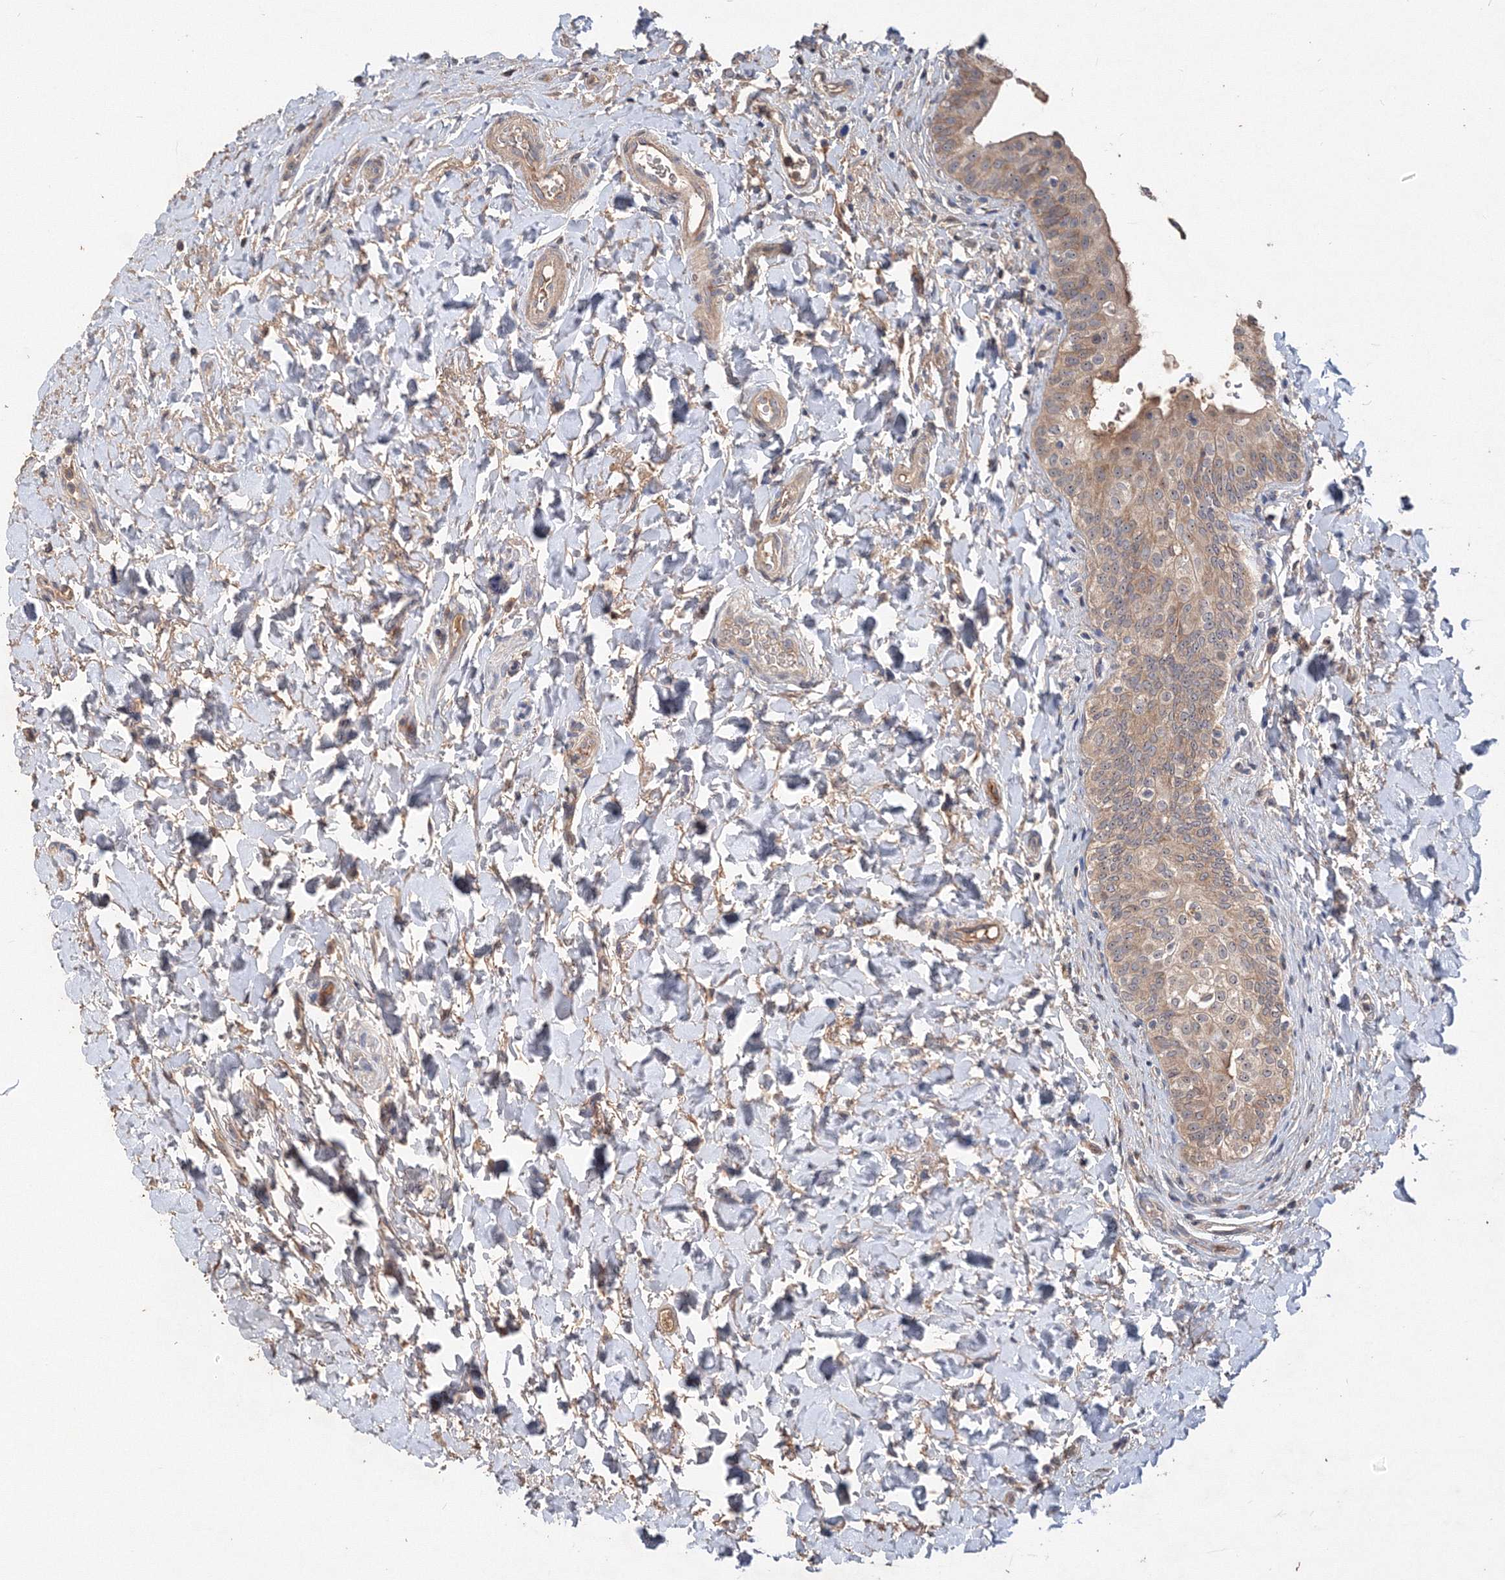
{"staining": {"intensity": "moderate", "quantity": ">75%", "location": "cytoplasmic/membranous,nuclear"}, "tissue": "urinary bladder", "cell_type": "Urothelial cells", "image_type": "normal", "snomed": [{"axis": "morphology", "description": "Normal tissue, NOS"}, {"axis": "topography", "description": "Urinary bladder"}], "caption": "The micrograph exhibits immunohistochemical staining of unremarkable urinary bladder. There is moderate cytoplasmic/membranous,nuclear positivity is seen in about >75% of urothelial cells.", "gene": "GRINA", "patient": {"sex": "male", "age": 83}}